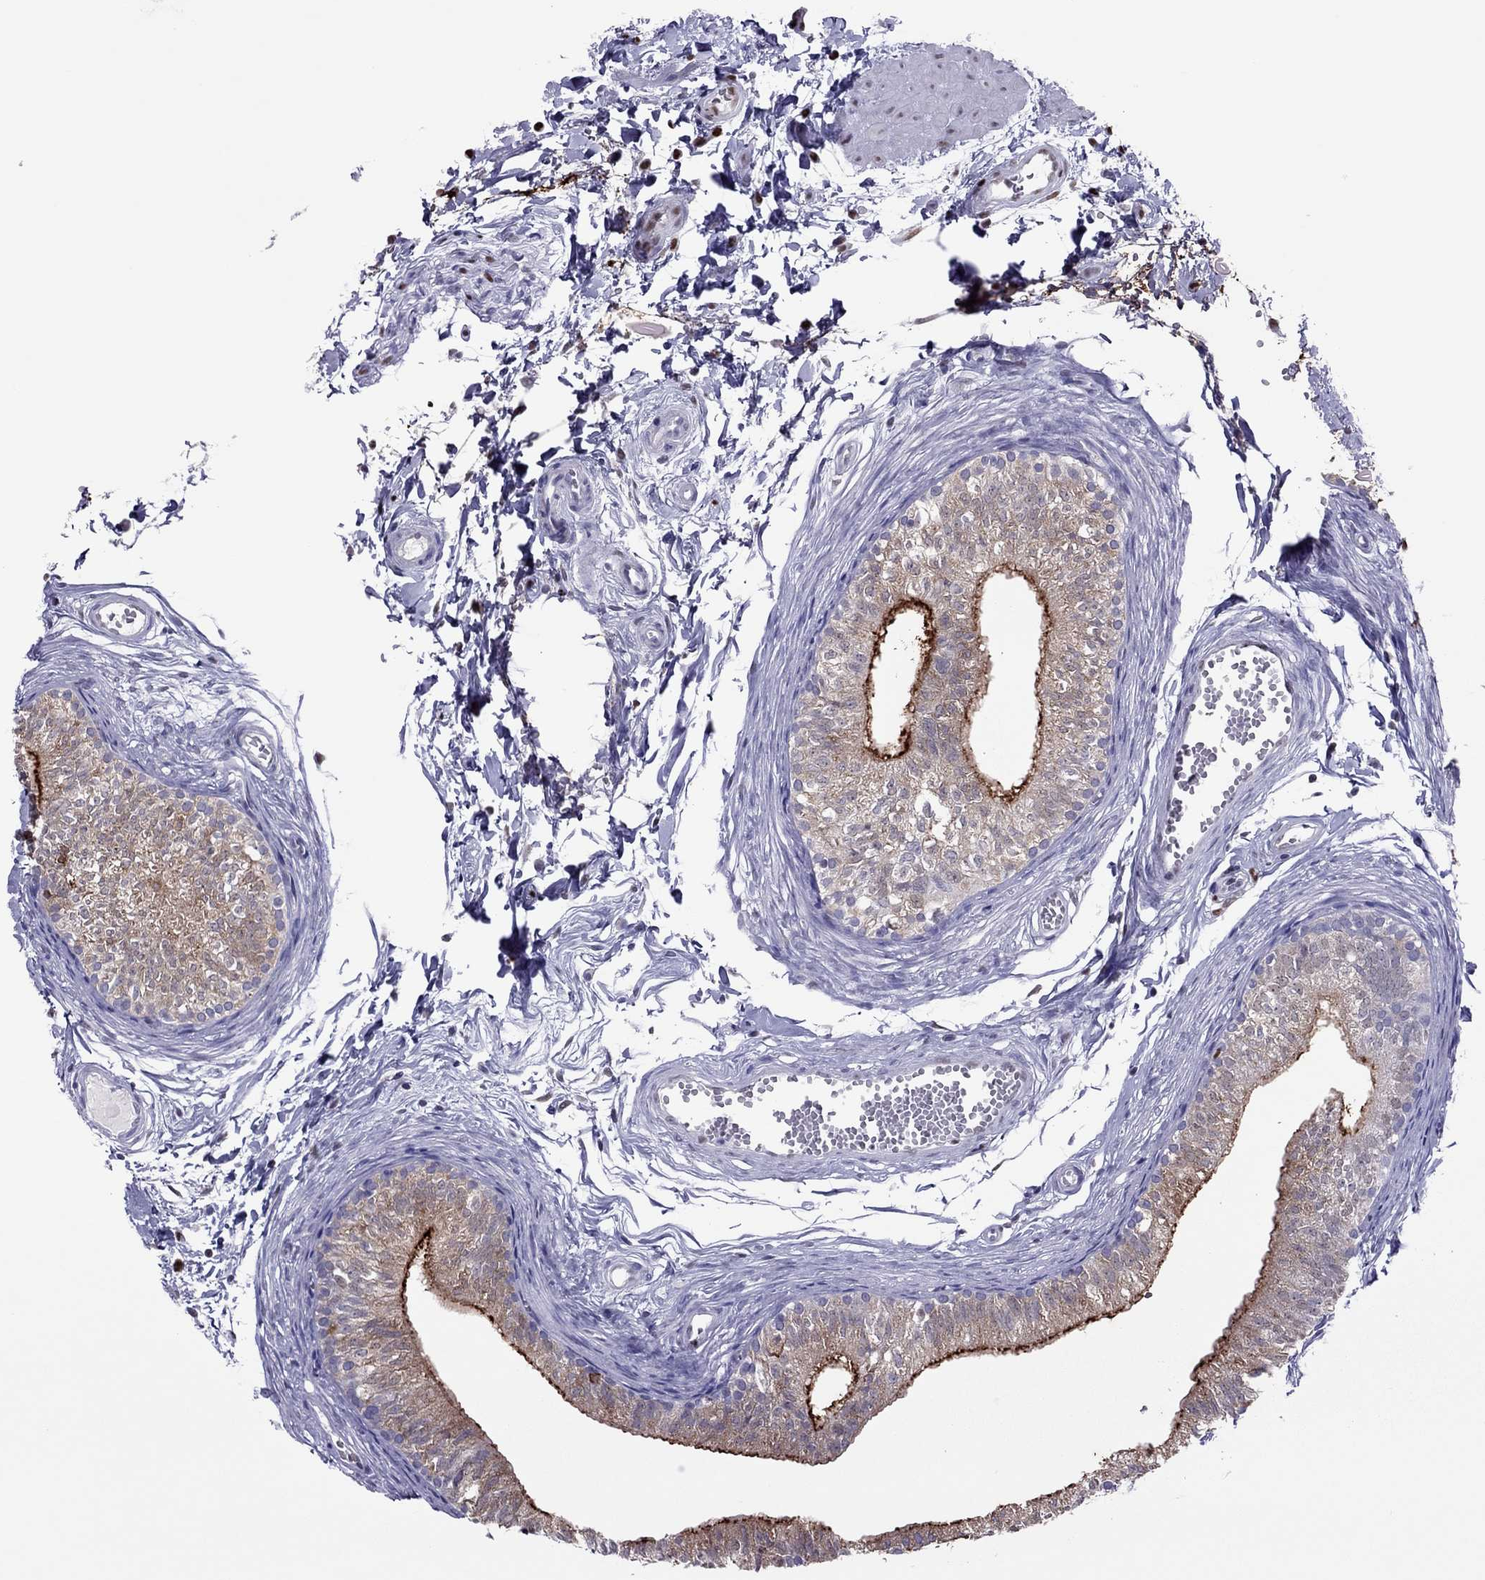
{"staining": {"intensity": "strong", "quantity": "25%-75%", "location": "cytoplasmic/membranous"}, "tissue": "epididymis", "cell_type": "Glandular cells", "image_type": "normal", "snomed": [{"axis": "morphology", "description": "Normal tissue, NOS"}, {"axis": "topography", "description": "Epididymis"}], "caption": "Immunohistochemistry (IHC) image of unremarkable epididymis: epididymis stained using immunohistochemistry exhibits high levels of strong protein expression localized specifically in the cytoplasmic/membranous of glandular cells, appearing as a cytoplasmic/membranous brown color.", "gene": "SPINT3", "patient": {"sex": "male", "age": 22}}